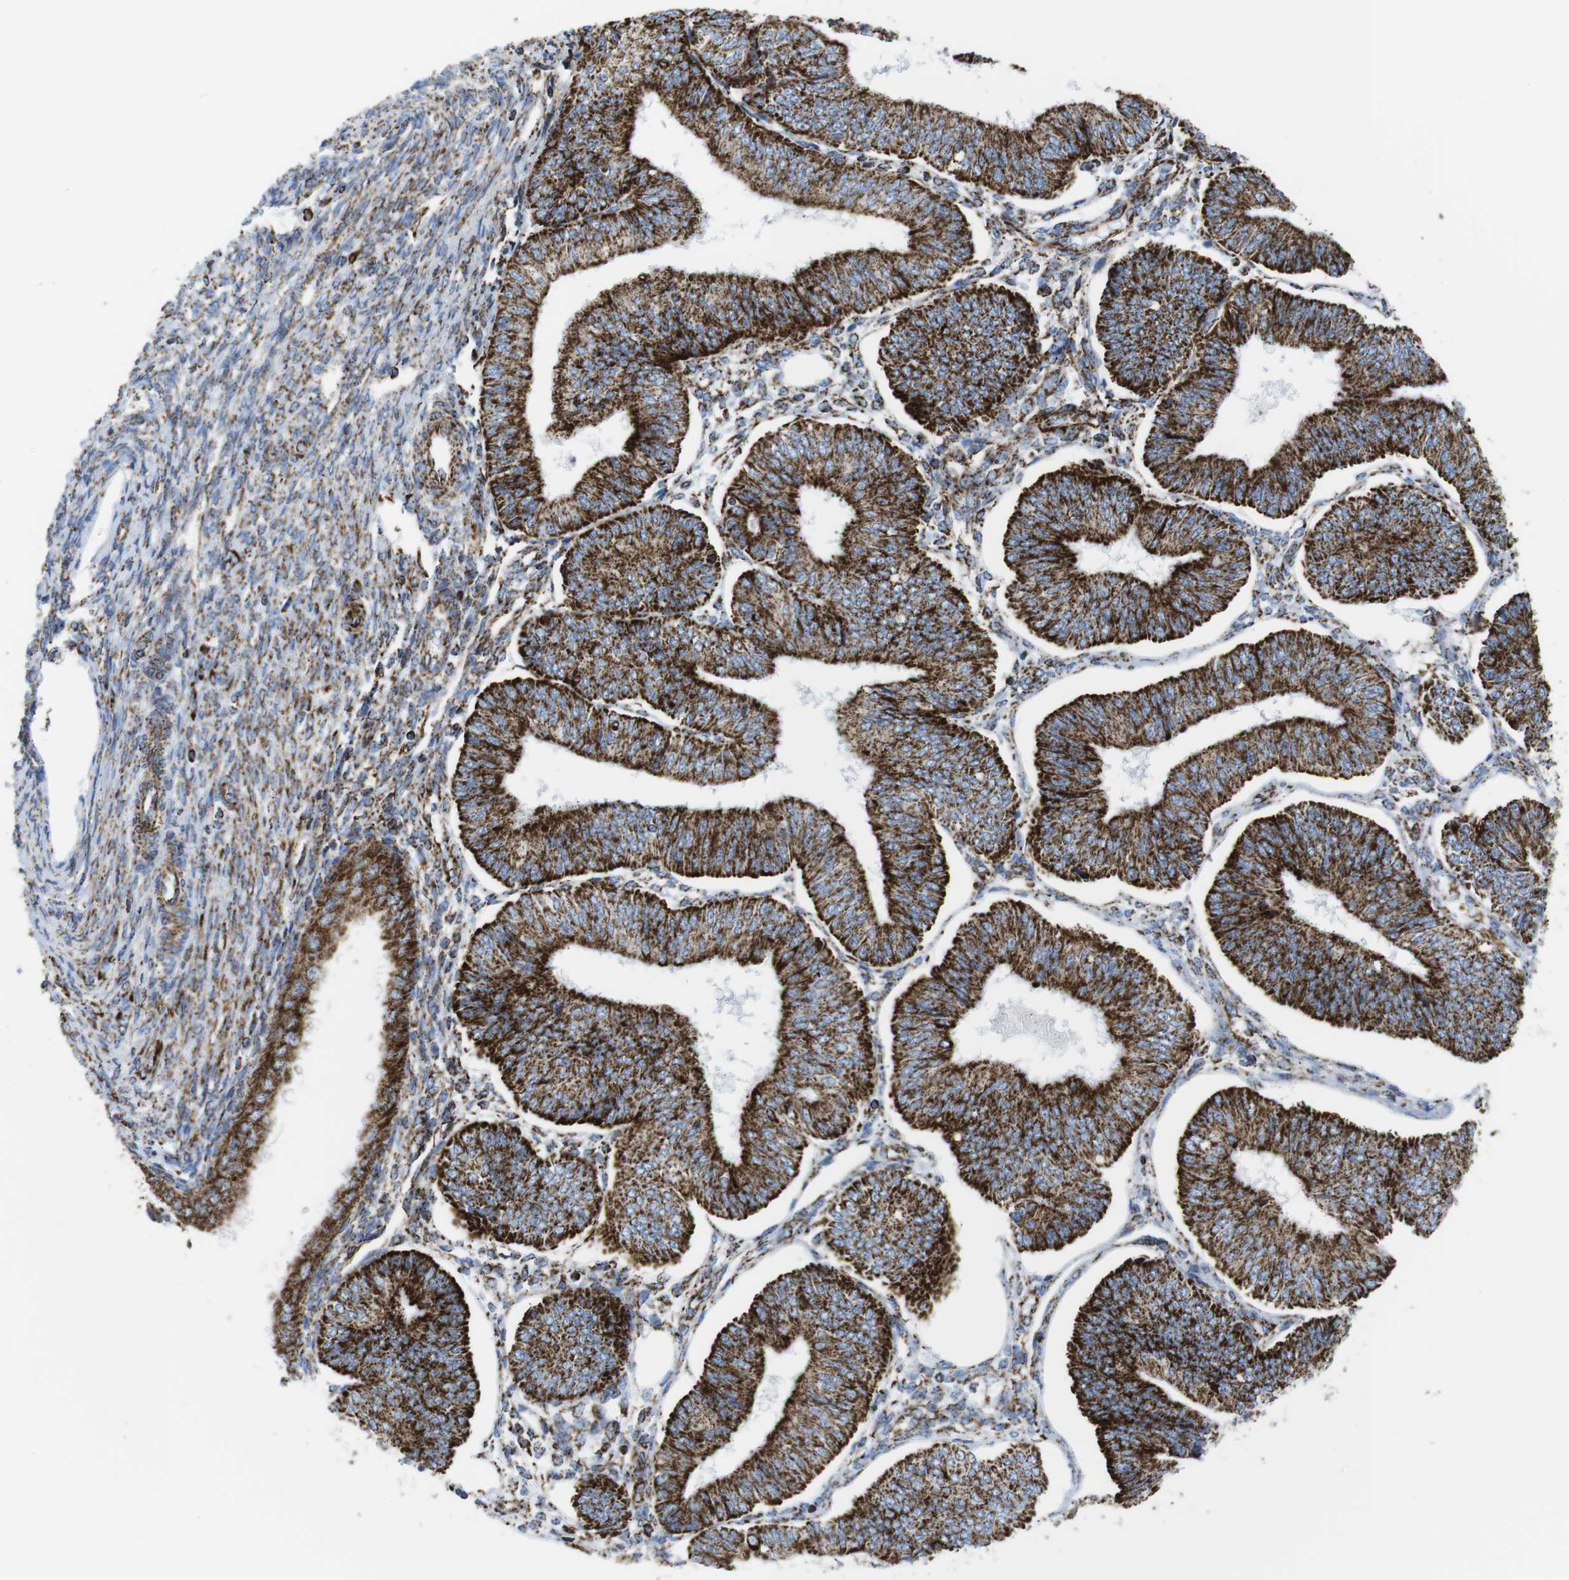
{"staining": {"intensity": "strong", "quantity": ">75%", "location": "cytoplasmic/membranous"}, "tissue": "endometrial cancer", "cell_type": "Tumor cells", "image_type": "cancer", "snomed": [{"axis": "morphology", "description": "Adenocarcinoma, NOS"}, {"axis": "topography", "description": "Endometrium"}], "caption": "Immunohistochemical staining of human endometrial adenocarcinoma shows high levels of strong cytoplasmic/membranous positivity in about >75% of tumor cells.", "gene": "ATP5PO", "patient": {"sex": "female", "age": 58}}